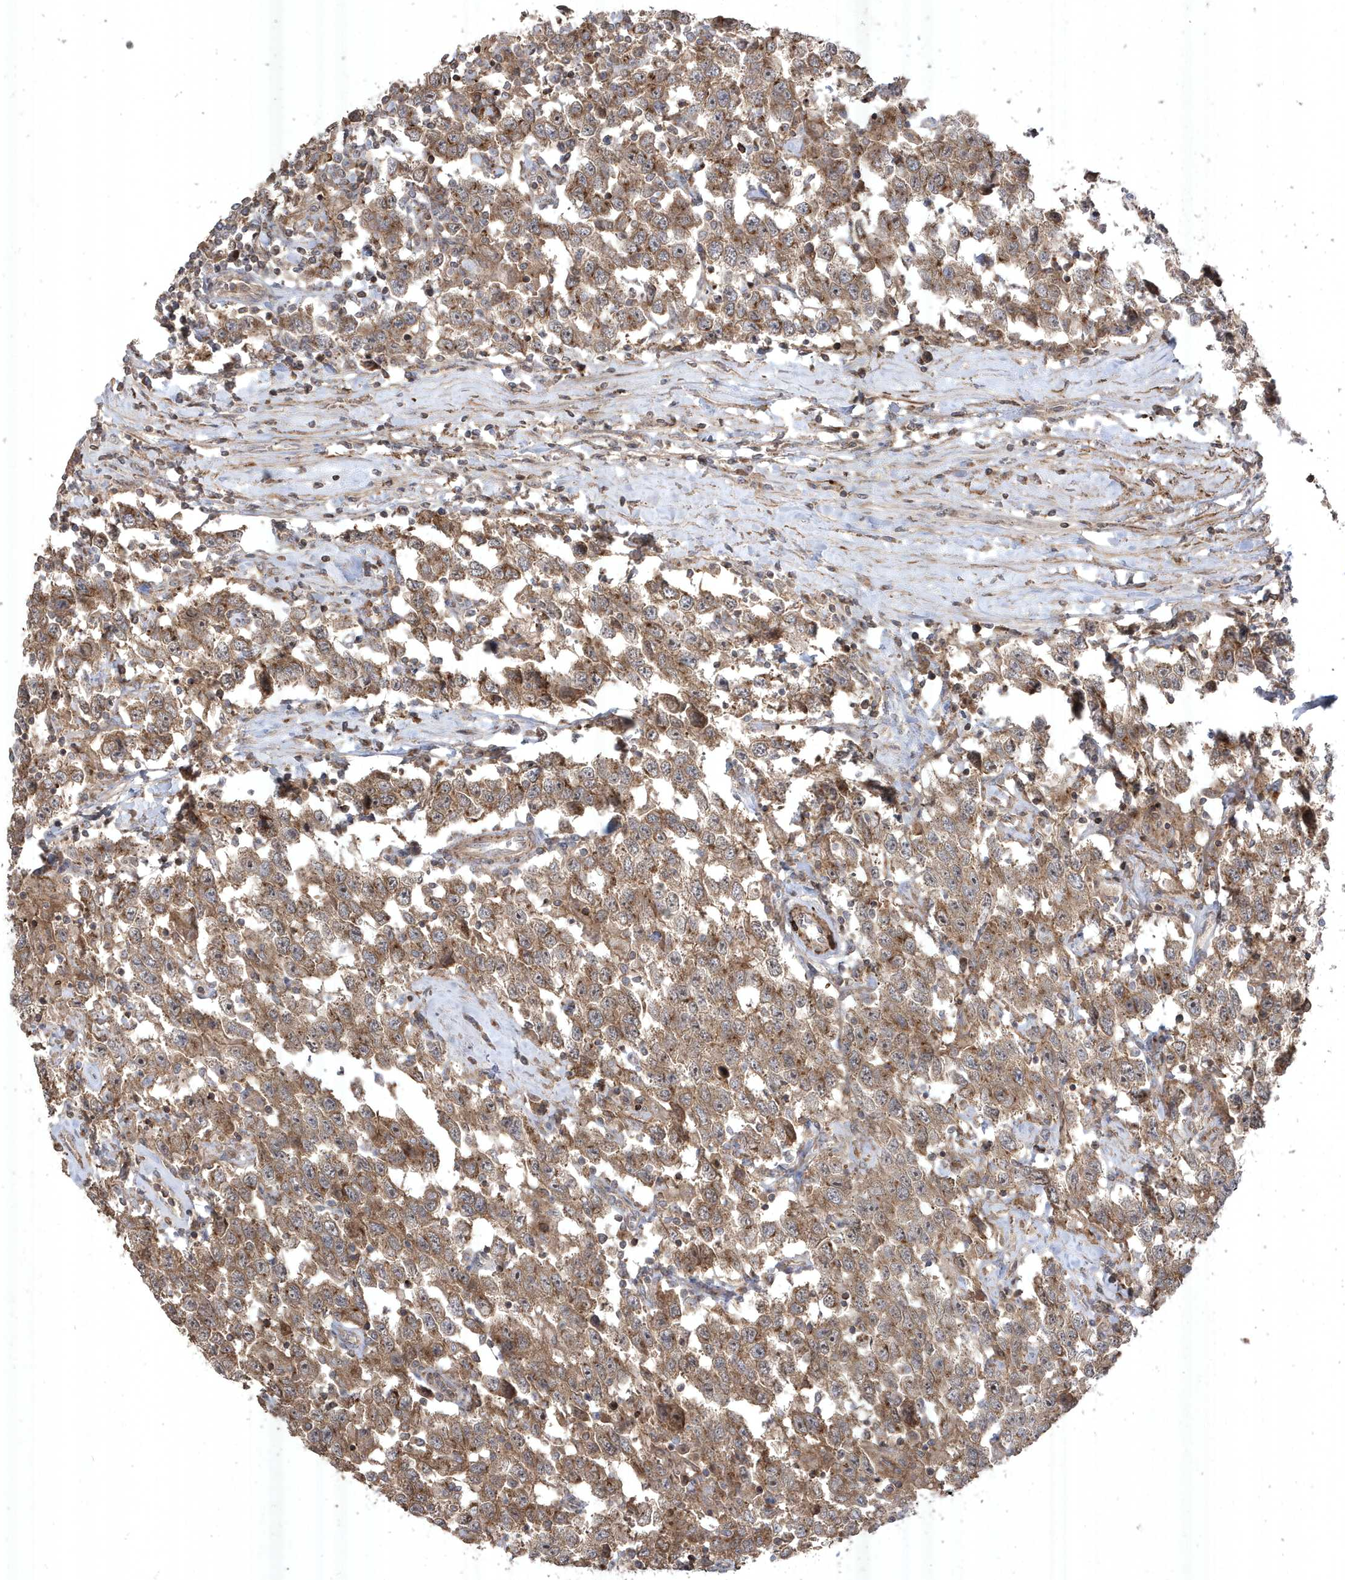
{"staining": {"intensity": "moderate", "quantity": "25%-75%", "location": "cytoplasmic/membranous"}, "tissue": "testis cancer", "cell_type": "Tumor cells", "image_type": "cancer", "snomed": [{"axis": "morphology", "description": "Seminoma, NOS"}, {"axis": "topography", "description": "Testis"}], "caption": "Moderate cytoplasmic/membranous expression is seen in approximately 25%-75% of tumor cells in testis cancer (seminoma). The staining was performed using DAB (3,3'-diaminobenzidine), with brown indicating positive protein expression. Nuclei are stained blue with hematoxylin.", "gene": "CETN3", "patient": {"sex": "male", "age": 41}}